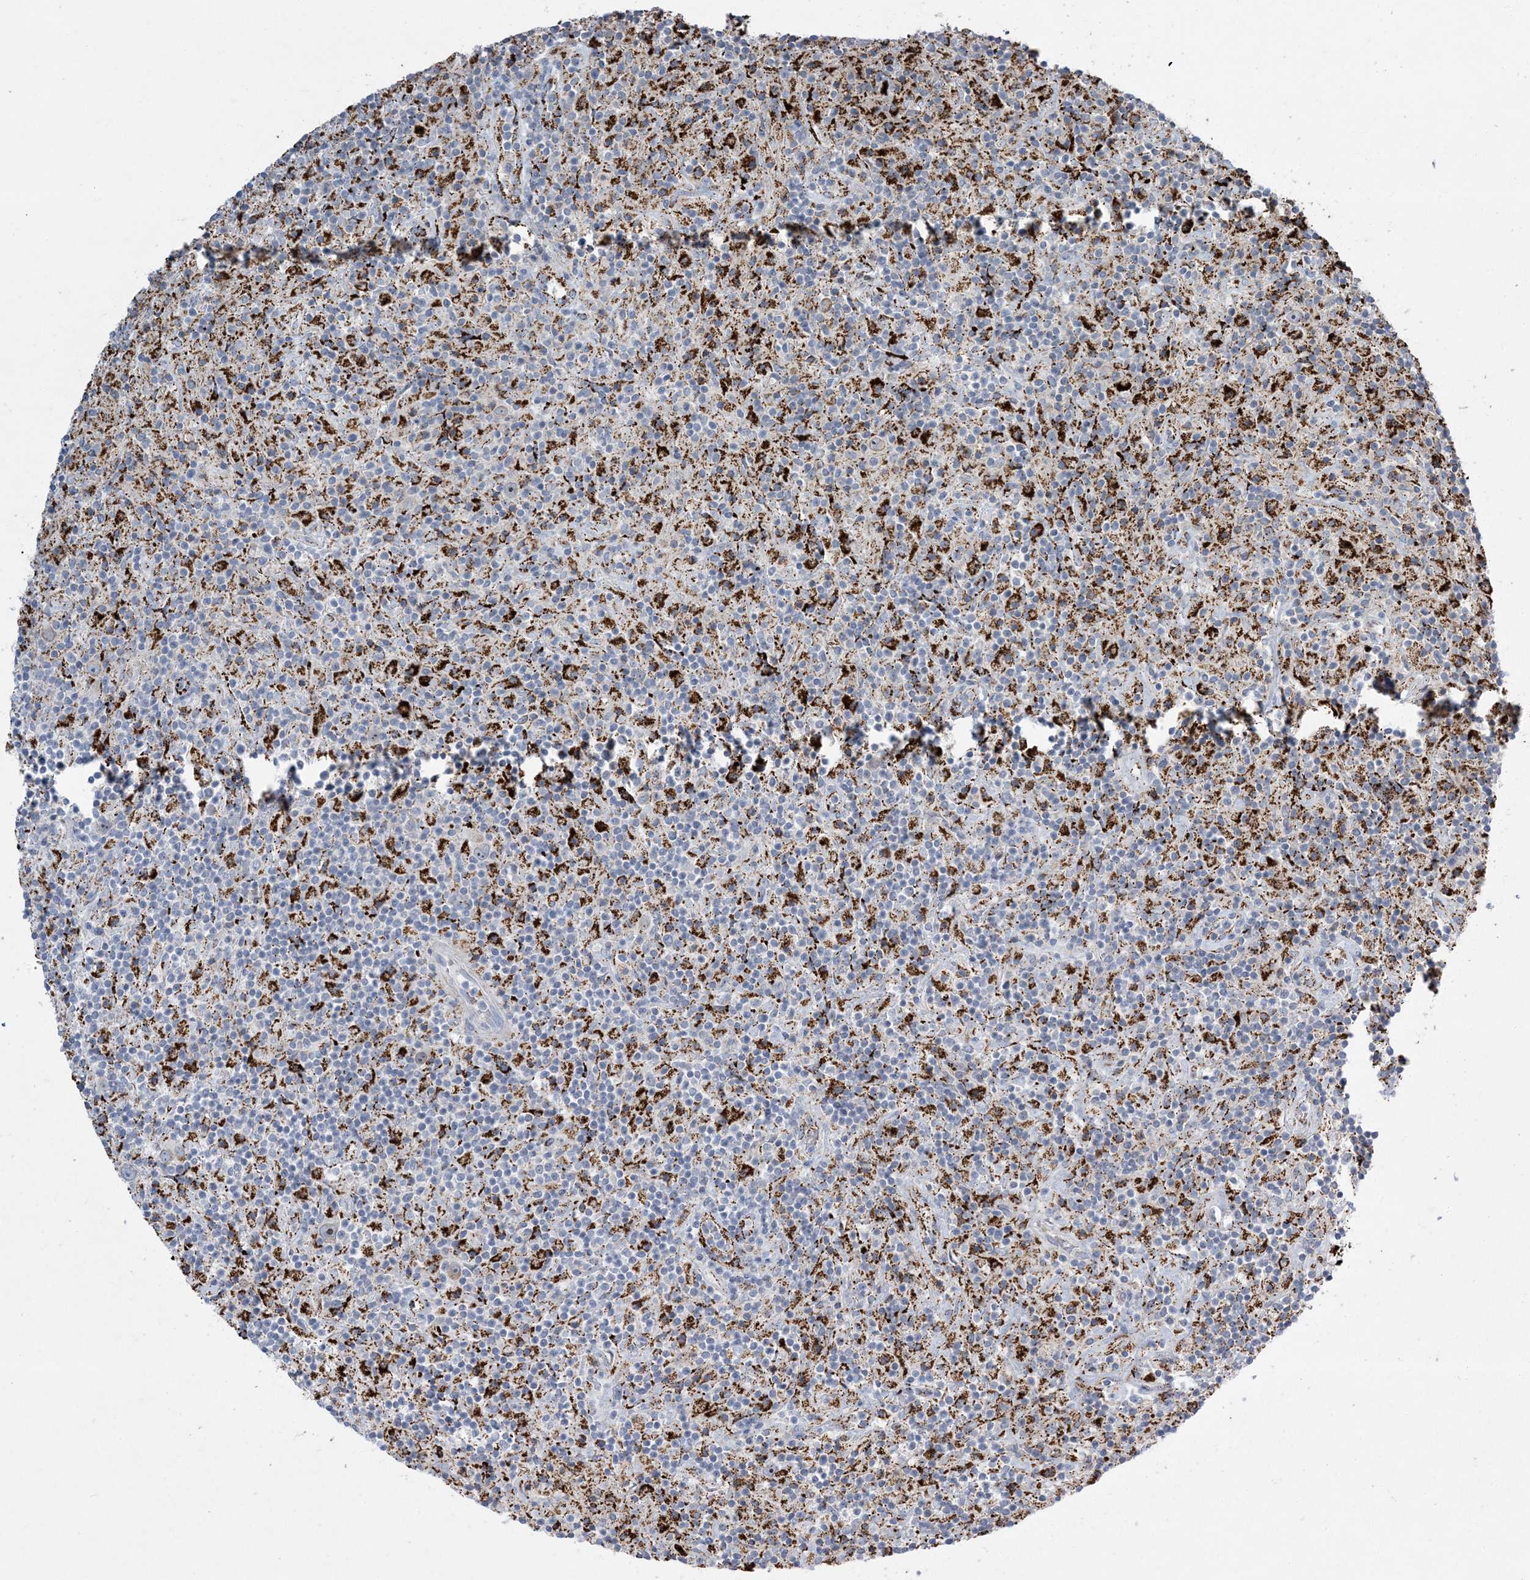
{"staining": {"intensity": "negative", "quantity": "none", "location": "none"}, "tissue": "lymphoma", "cell_type": "Tumor cells", "image_type": "cancer", "snomed": [{"axis": "morphology", "description": "Hodgkin's disease, NOS"}, {"axis": "topography", "description": "Lymph node"}], "caption": "Human Hodgkin's disease stained for a protein using IHC reveals no staining in tumor cells.", "gene": "LTN1", "patient": {"sex": "male", "age": 70}}